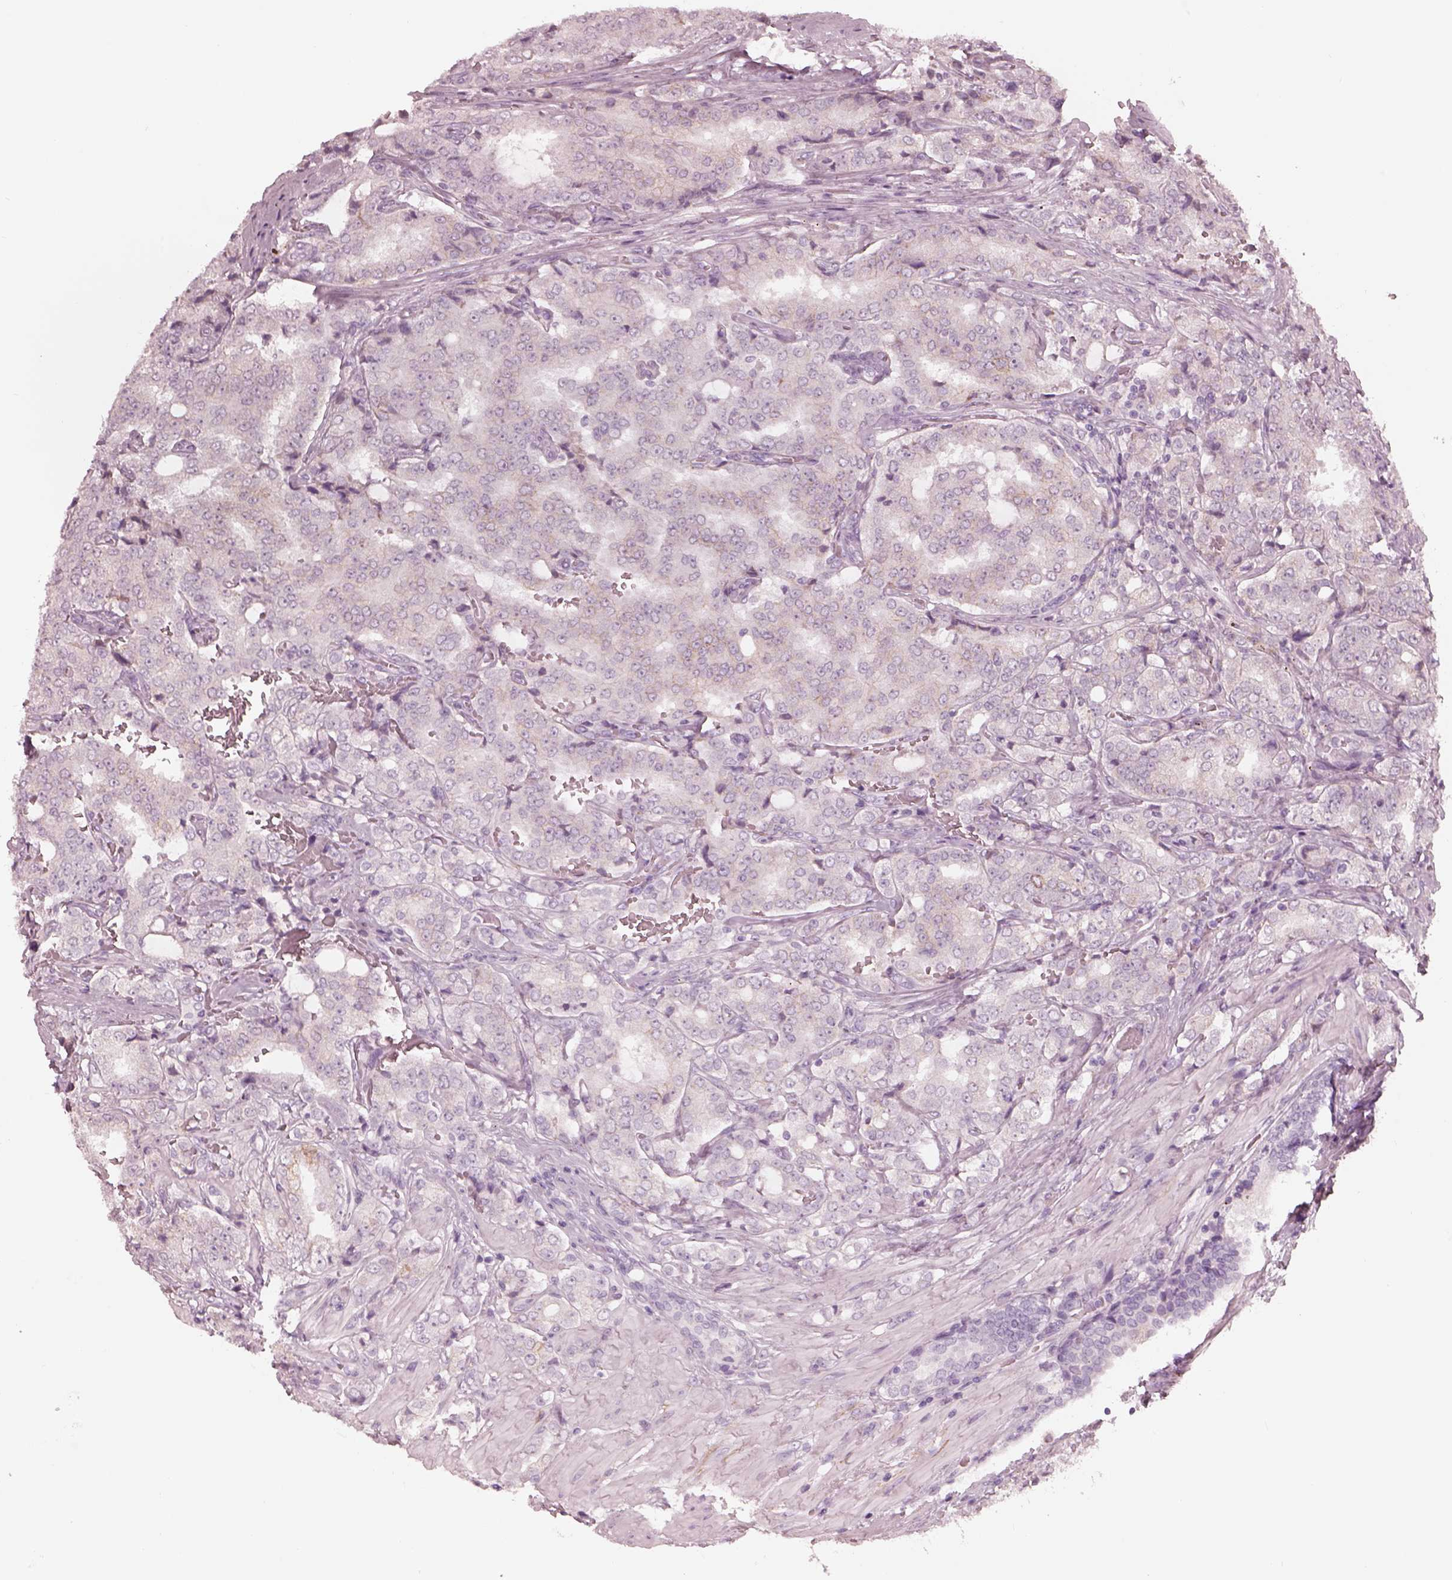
{"staining": {"intensity": "negative", "quantity": "none", "location": "none"}, "tissue": "prostate cancer", "cell_type": "Tumor cells", "image_type": "cancer", "snomed": [{"axis": "morphology", "description": "Adenocarcinoma, NOS"}, {"axis": "topography", "description": "Prostate"}], "caption": "Tumor cells show no significant protein positivity in prostate adenocarcinoma.", "gene": "CADM2", "patient": {"sex": "male", "age": 65}}